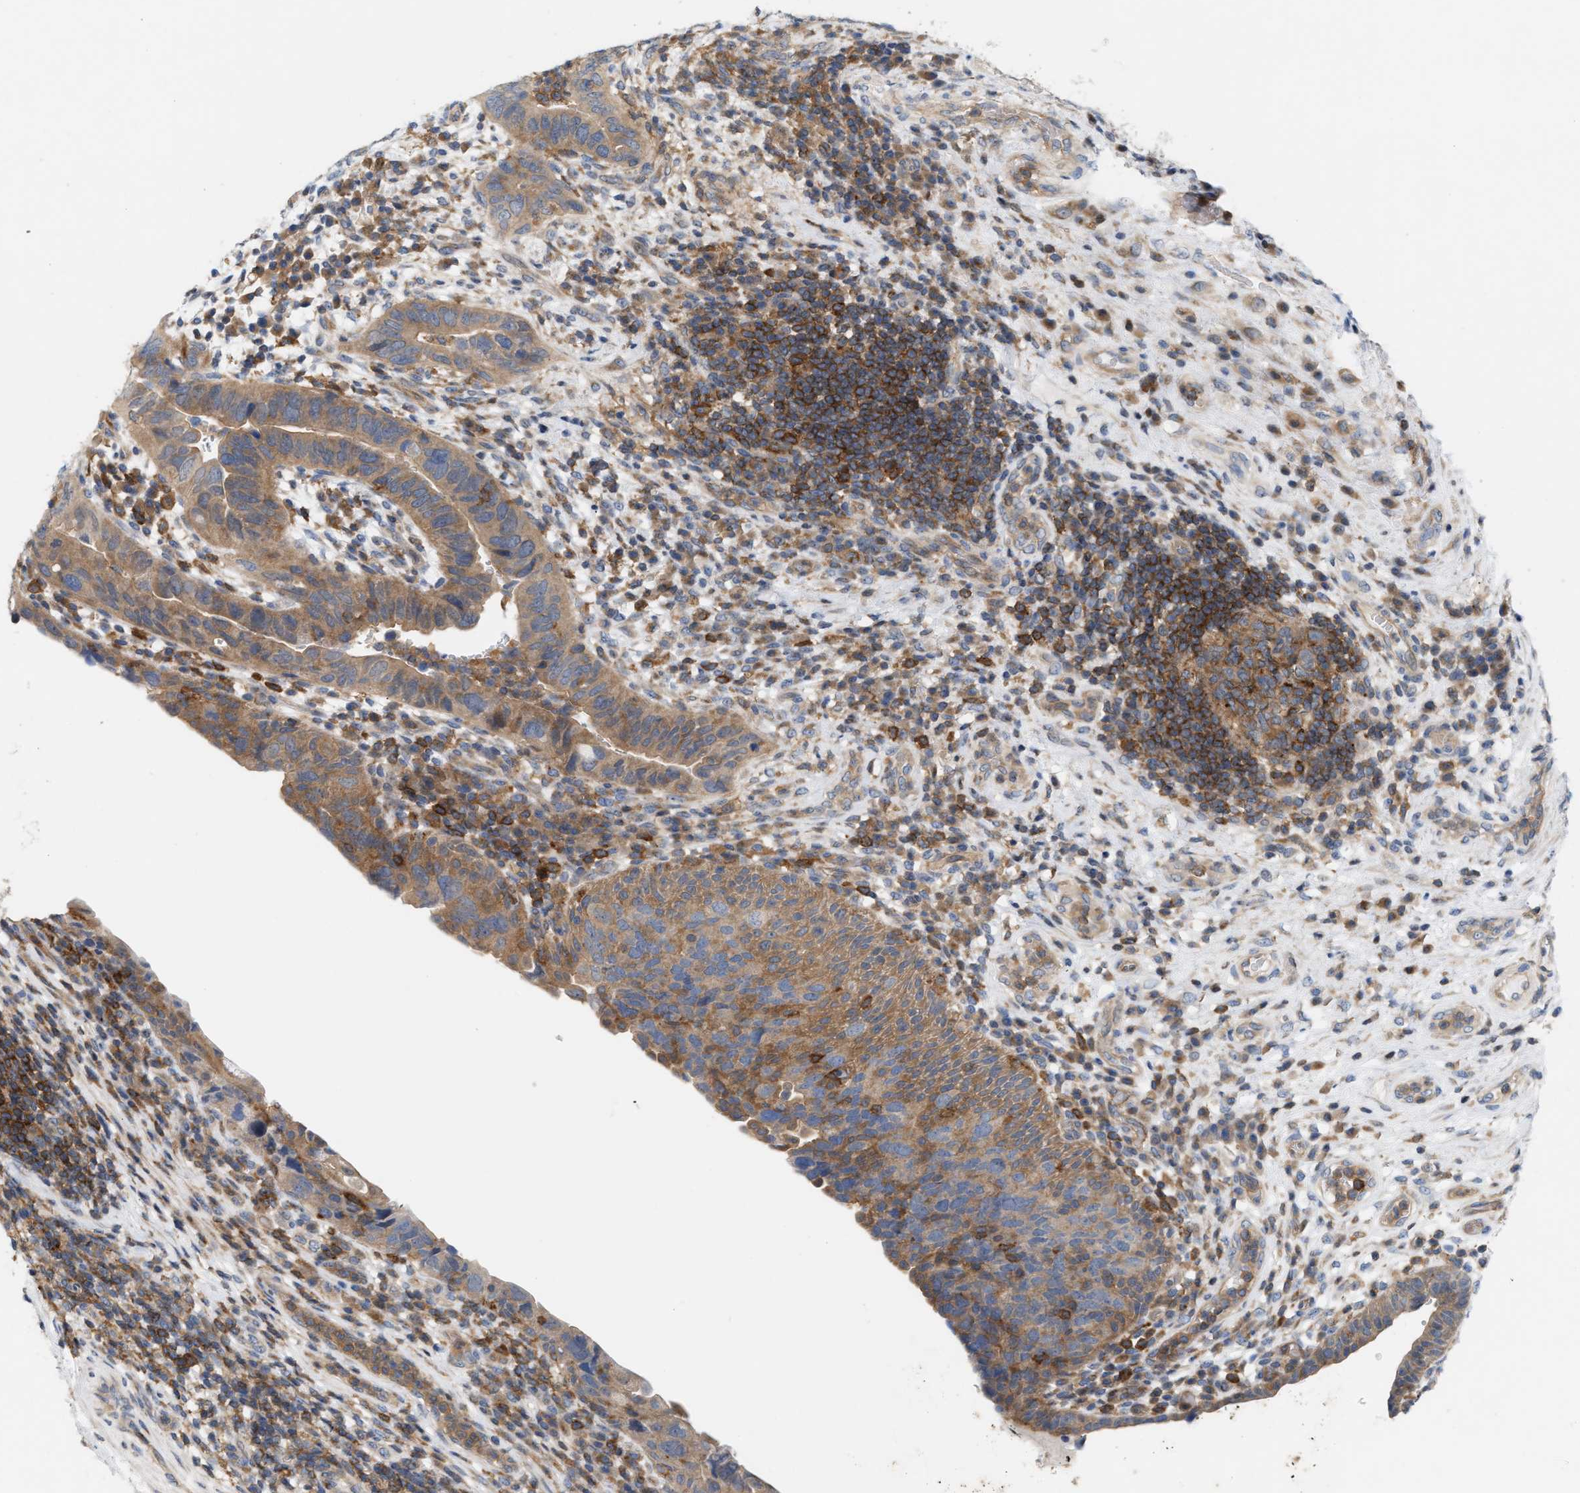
{"staining": {"intensity": "moderate", "quantity": ">75%", "location": "cytoplasmic/membranous"}, "tissue": "urothelial cancer", "cell_type": "Tumor cells", "image_type": "cancer", "snomed": [{"axis": "morphology", "description": "Urothelial carcinoma, High grade"}, {"axis": "topography", "description": "Urinary bladder"}], "caption": "Brown immunohistochemical staining in human urothelial carcinoma (high-grade) demonstrates moderate cytoplasmic/membranous positivity in about >75% of tumor cells.", "gene": "DBNL", "patient": {"sex": "female", "age": 82}}